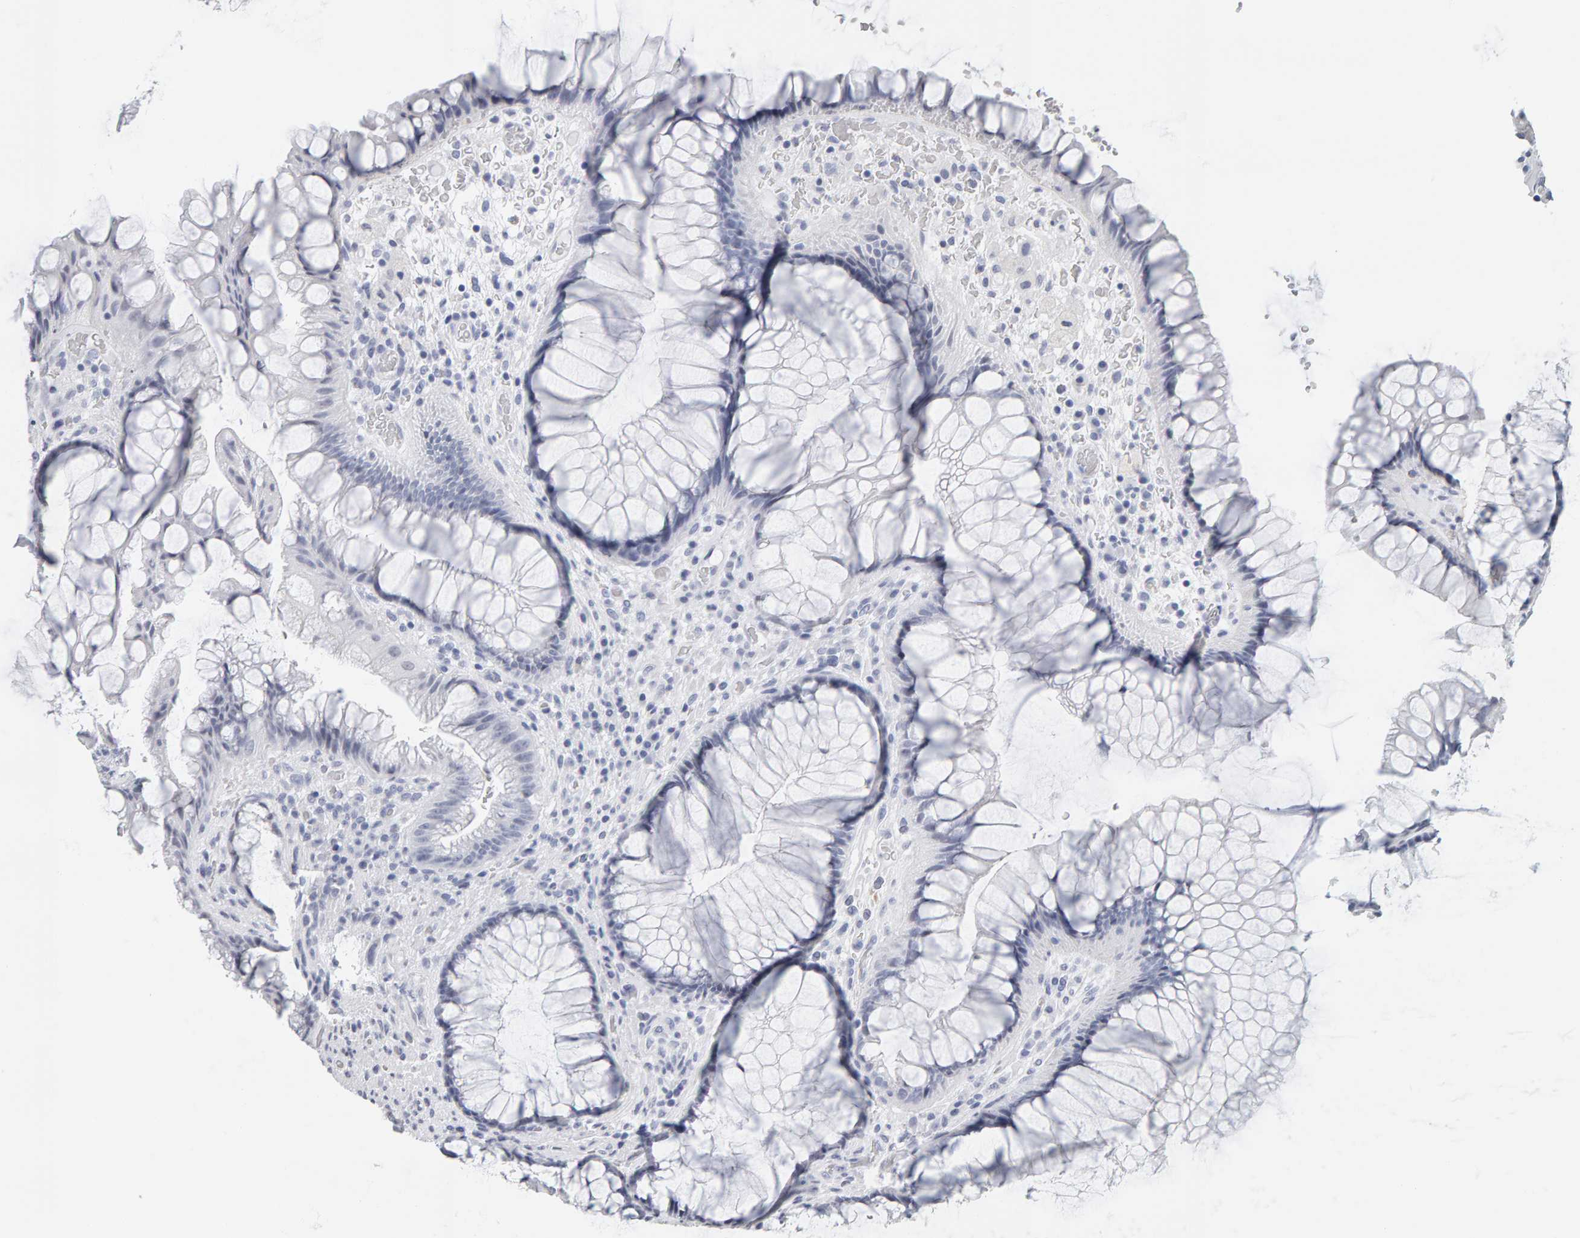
{"staining": {"intensity": "negative", "quantity": "none", "location": "none"}, "tissue": "rectum", "cell_type": "Glandular cells", "image_type": "normal", "snomed": [{"axis": "morphology", "description": "Normal tissue, NOS"}, {"axis": "topography", "description": "Rectum"}], "caption": "The histopathology image displays no staining of glandular cells in benign rectum.", "gene": "SPACA3", "patient": {"sex": "male", "age": 51}}